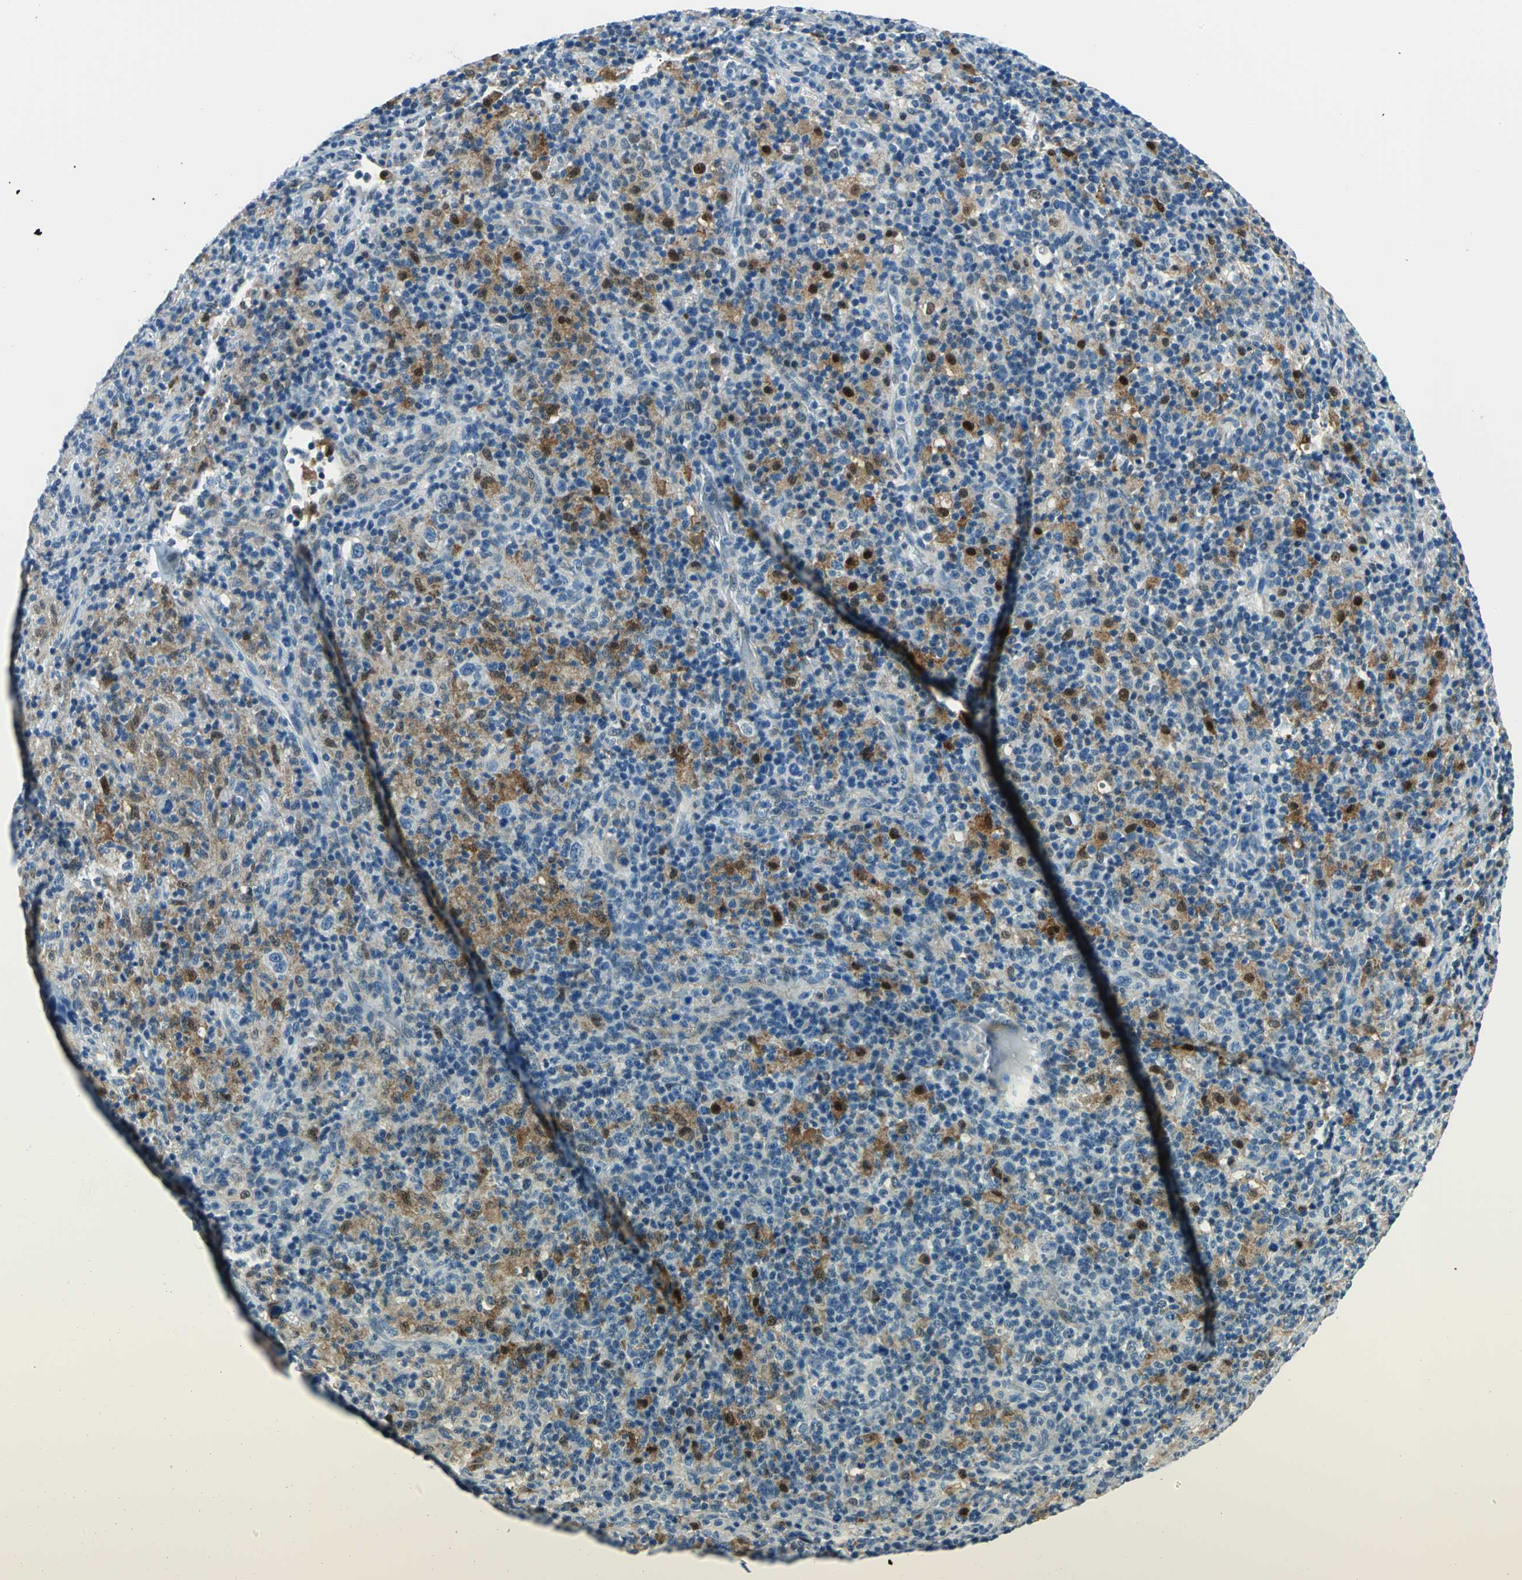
{"staining": {"intensity": "negative", "quantity": "none", "location": "none"}, "tissue": "lymphoma", "cell_type": "Tumor cells", "image_type": "cancer", "snomed": [{"axis": "morphology", "description": "Hodgkin's disease, NOS"}, {"axis": "topography", "description": "Lymph node"}], "caption": "An image of human Hodgkin's disease is negative for staining in tumor cells.", "gene": "AKR1A1", "patient": {"sex": "male", "age": 65}}